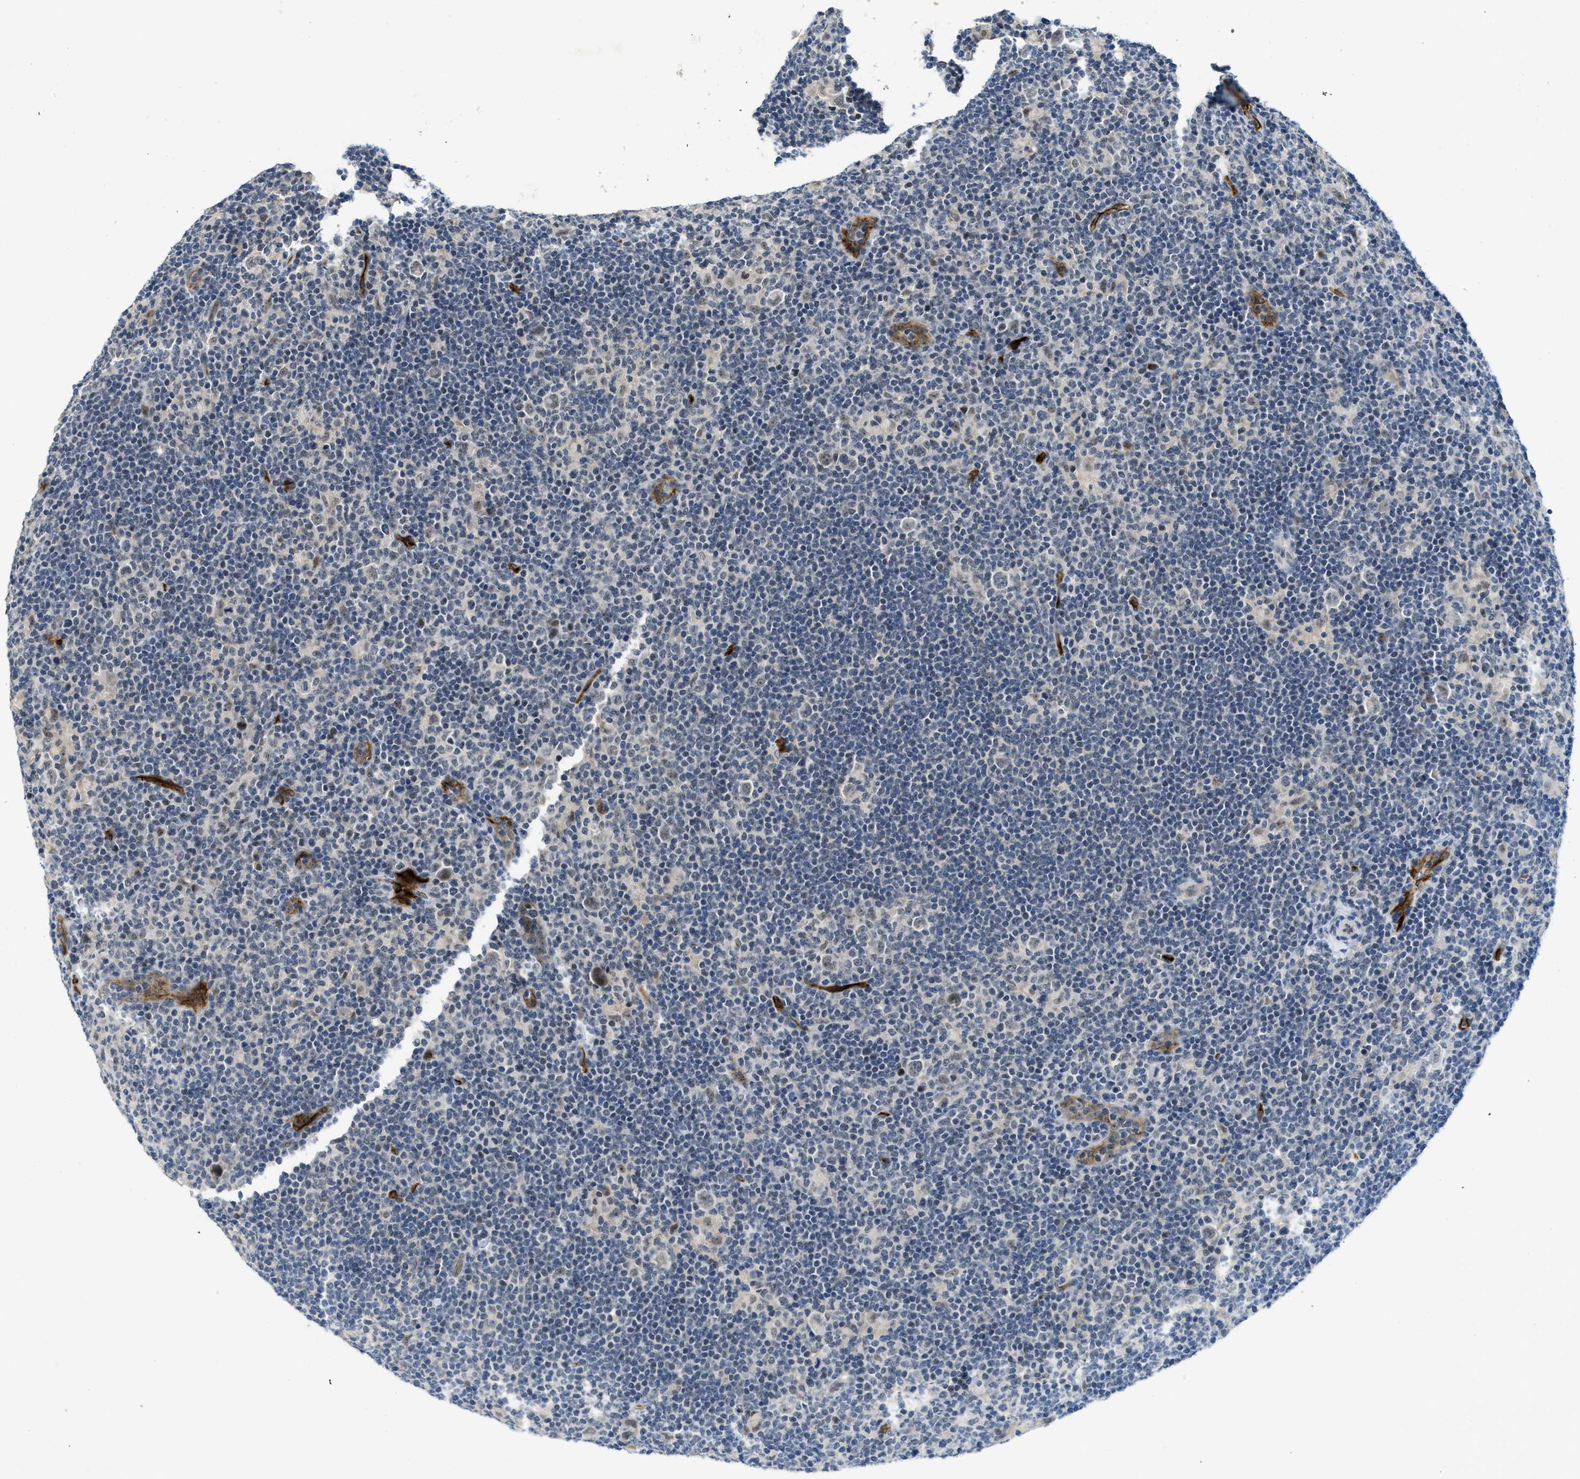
{"staining": {"intensity": "negative", "quantity": "none", "location": "none"}, "tissue": "lymphoma", "cell_type": "Tumor cells", "image_type": "cancer", "snomed": [{"axis": "morphology", "description": "Hodgkin's disease, NOS"}, {"axis": "topography", "description": "Lymph node"}], "caption": "There is no significant positivity in tumor cells of lymphoma.", "gene": "SLCO2A1", "patient": {"sex": "female", "age": 57}}